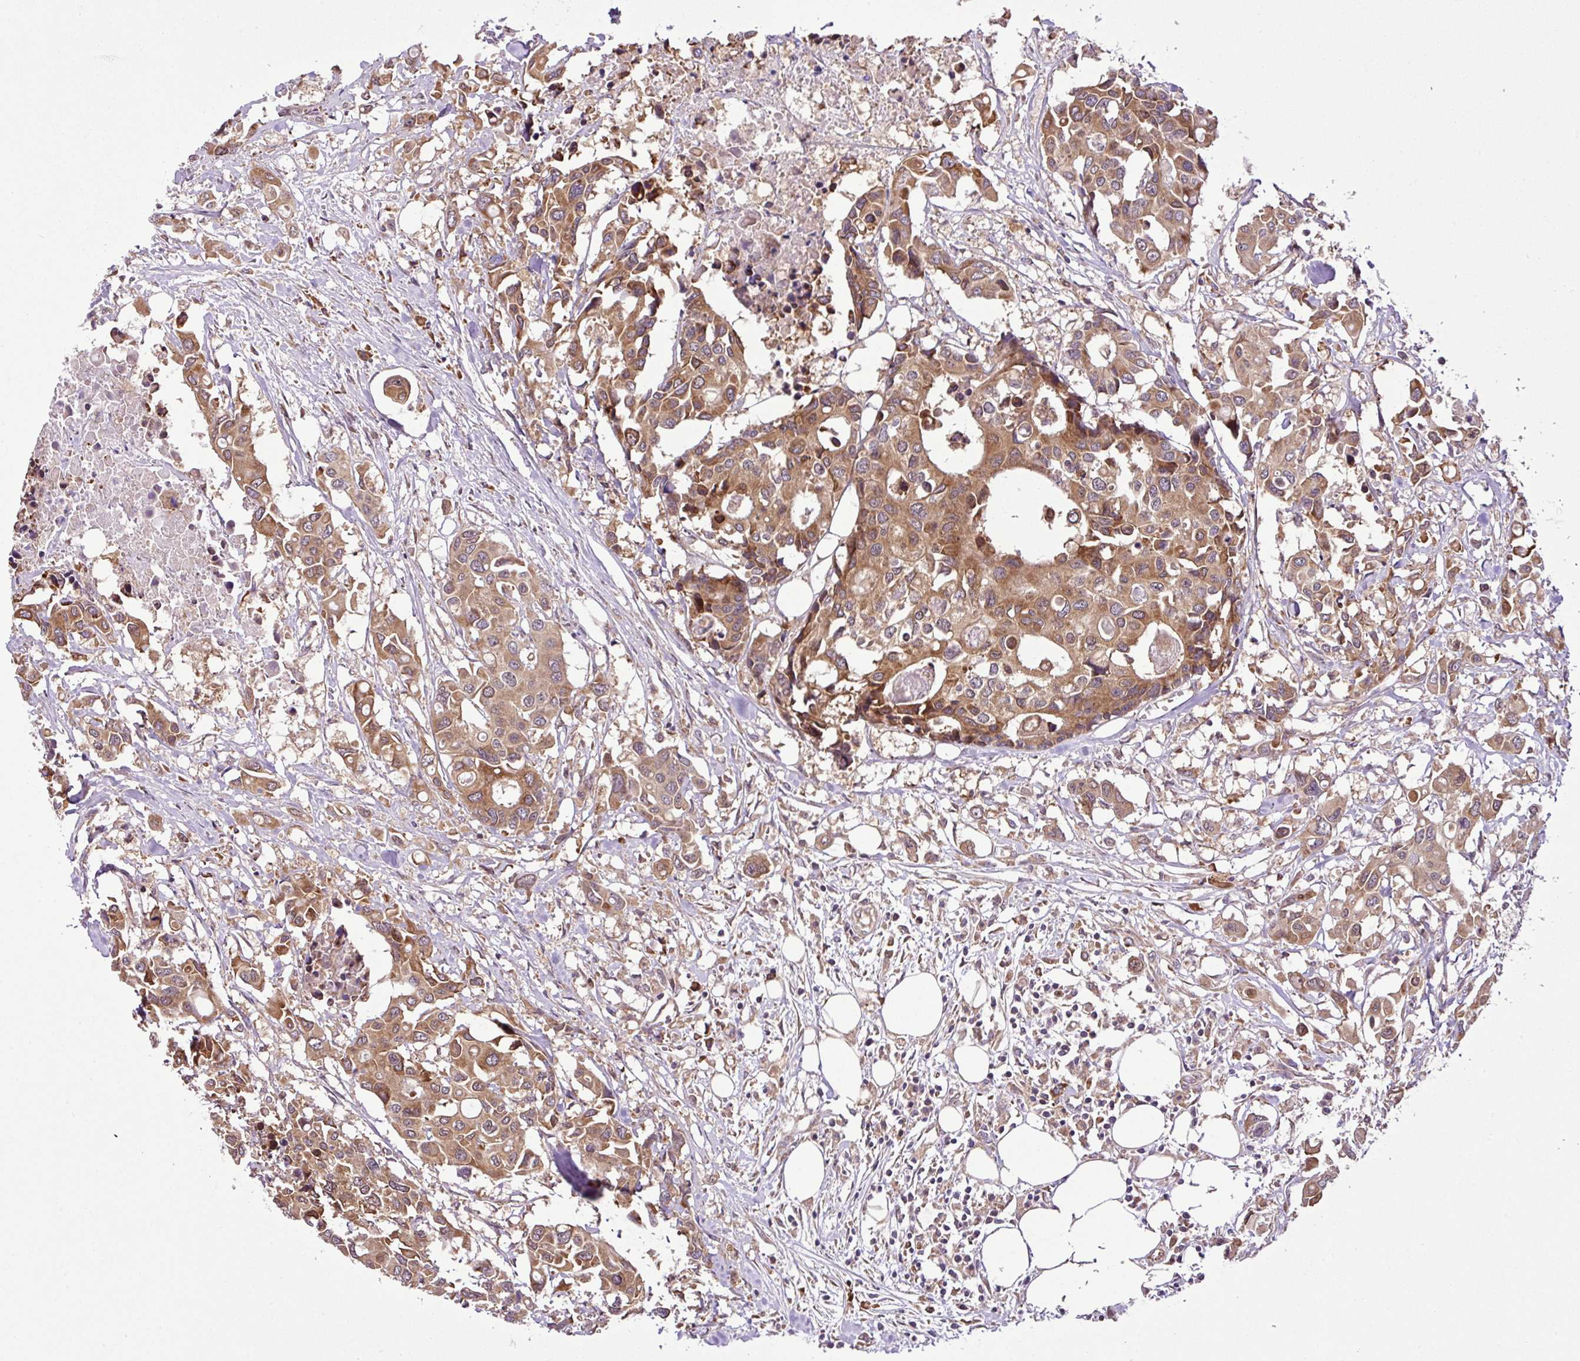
{"staining": {"intensity": "moderate", "quantity": ">75%", "location": "cytoplasmic/membranous"}, "tissue": "colorectal cancer", "cell_type": "Tumor cells", "image_type": "cancer", "snomed": [{"axis": "morphology", "description": "Adenocarcinoma, NOS"}, {"axis": "topography", "description": "Colon"}], "caption": "The immunohistochemical stain highlights moderate cytoplasmic/membranous staining in tumor cells of adenocarcinoma (colorectal) tissue. The staining is performed using DAB brown chromogen to label protein expression. The nuclei are counter-stained blue using hematoxylin.", "gene": "DLGAP4", "patient": {"sex": "male", "age": 77}}